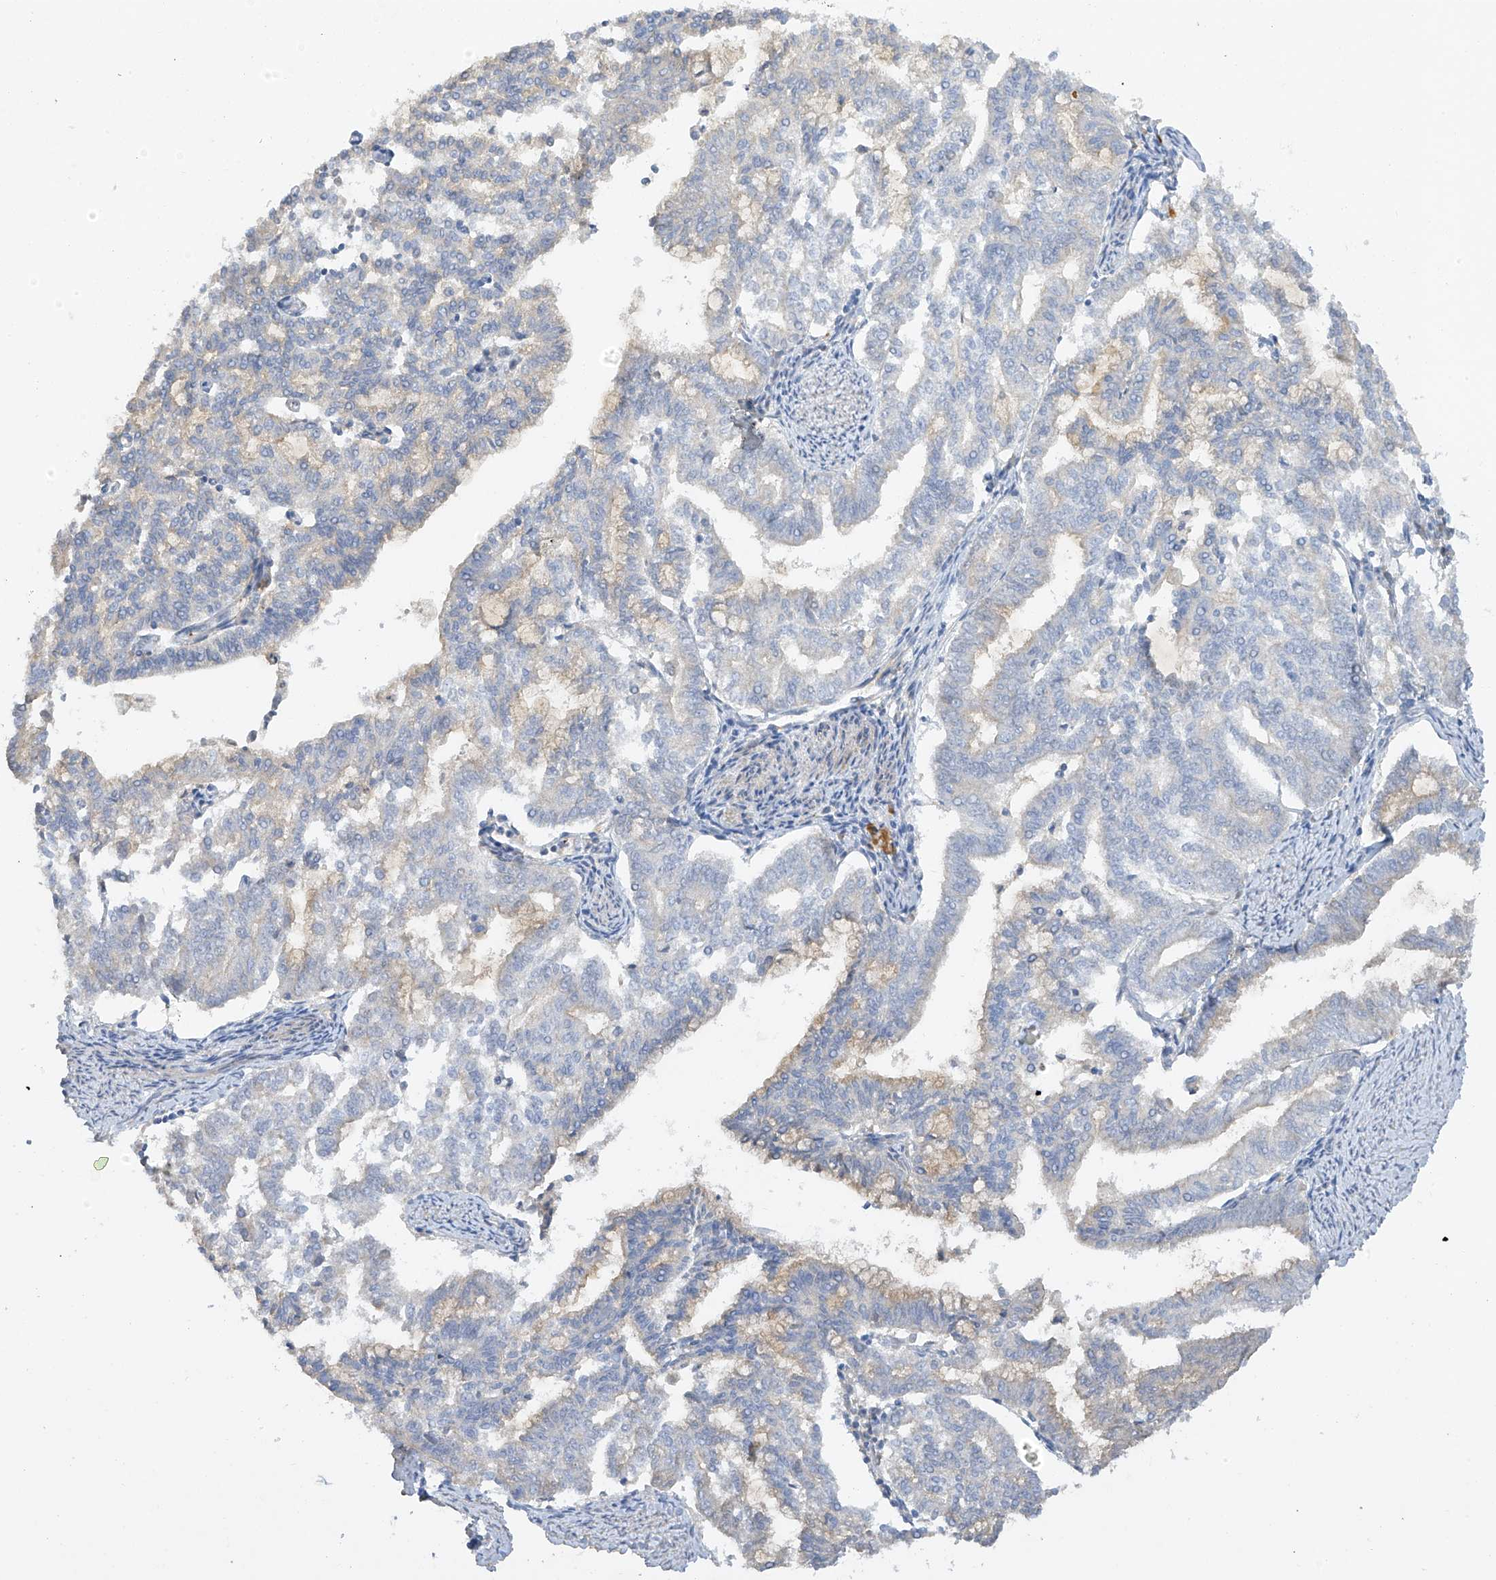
{"staining": {"intensity": "weak", "quantity": "<25%", "location": "cytoplasmic/membranous"}, "tissue": "endometrial cancer", "cell_type": "Tumor cells", "image_type": "cancer", "snomed": [{"axis": "morphology", "description": "Adenocarcinoma, NOS"}, {"axis": "topography", "description": "Endometrium"}], "caption": "This is an immunohistochemistry (IHC) image of adenocarcinoma (endometrial). There is no staining in tumor cells.", "gene": "PRSS12", "patient": {"sex": "female", "age": 79}}